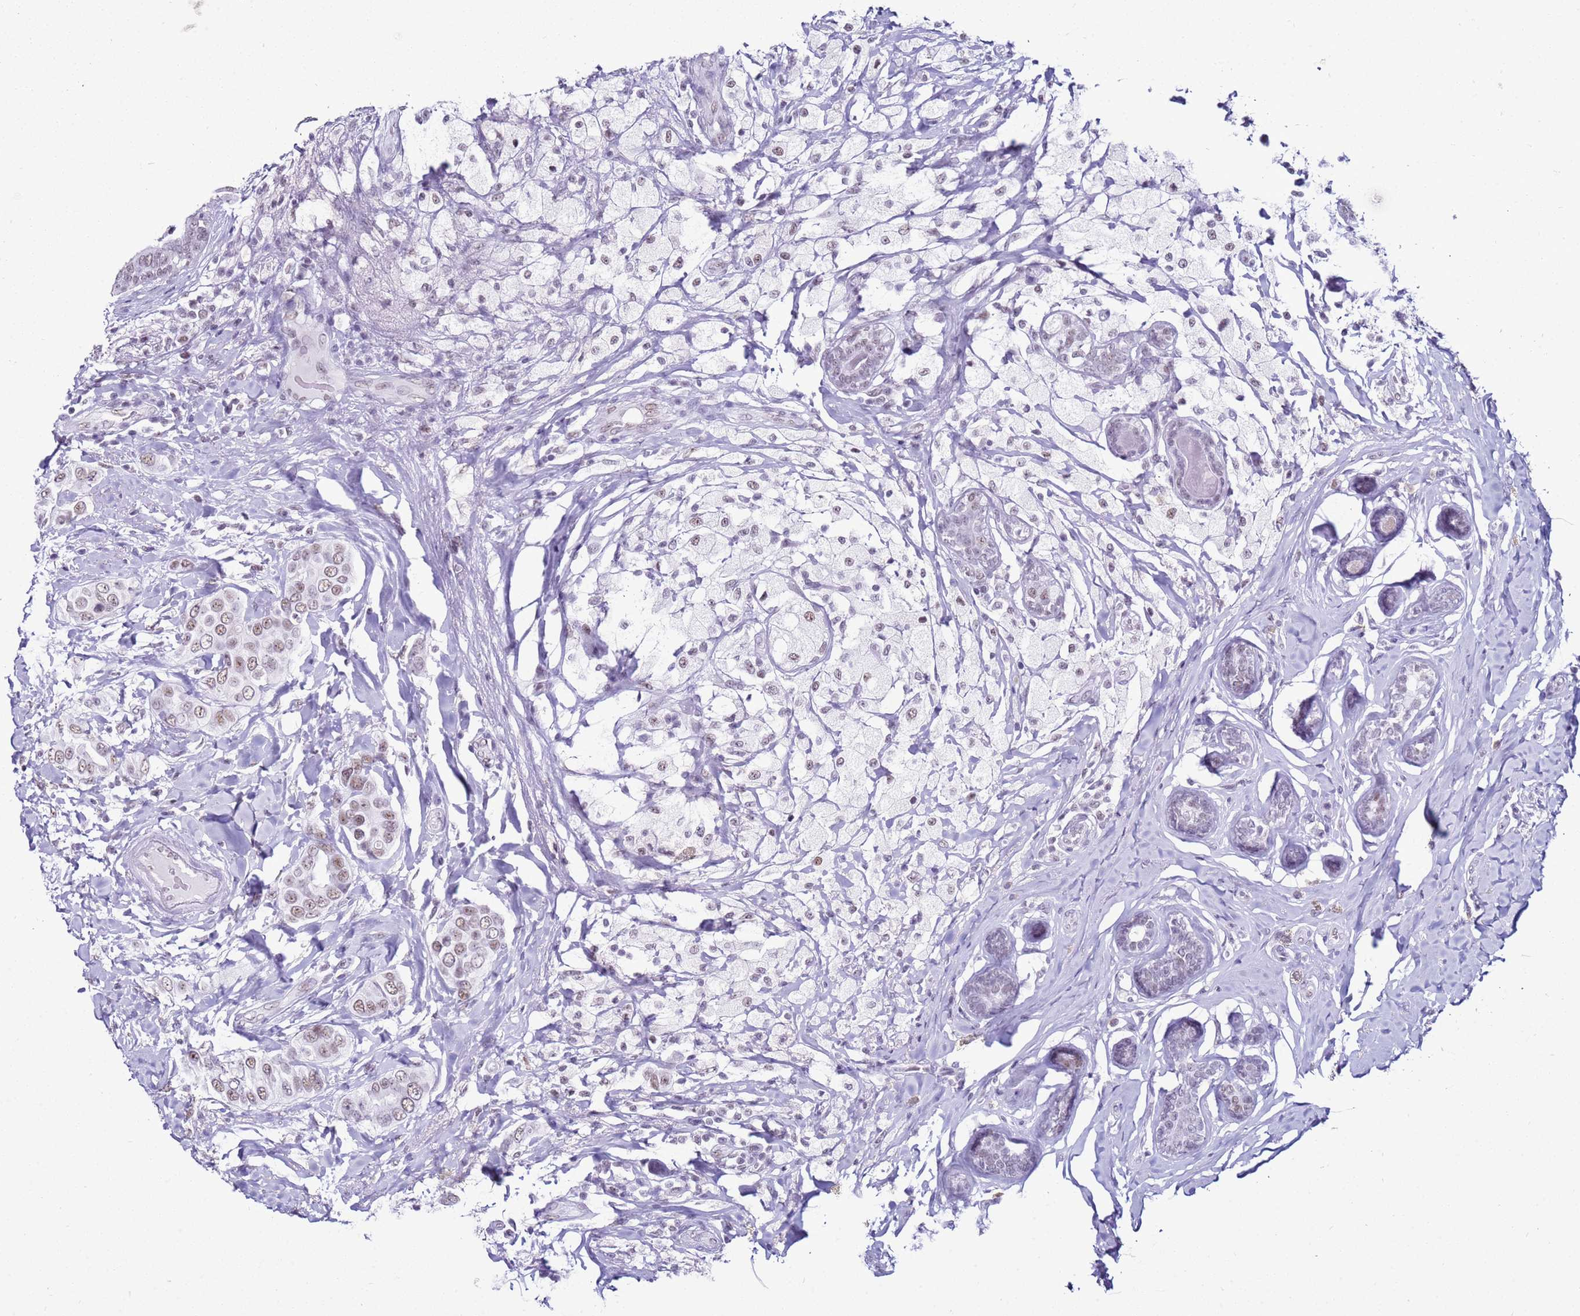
{"staining": {"intensity": "moderate", "quantity": ">75%", "location": "nuclear"}, "tissue": "breast cancer", "cell_type": "Tumor cells", "image_type": "cancer", "snomed": [{"axis": "morphology", "description": "Lobular carcinoma"}, {"axis": "topography", "description": "Breast"}], "caption": "This image reveals immunohistochemistry (IHC) staining of breast cancer, with medium moderate nuclear staining in approximately >75% of tumor cells.", "gene": "DHX15", "patient": {"sex": "female", "age": 51}}